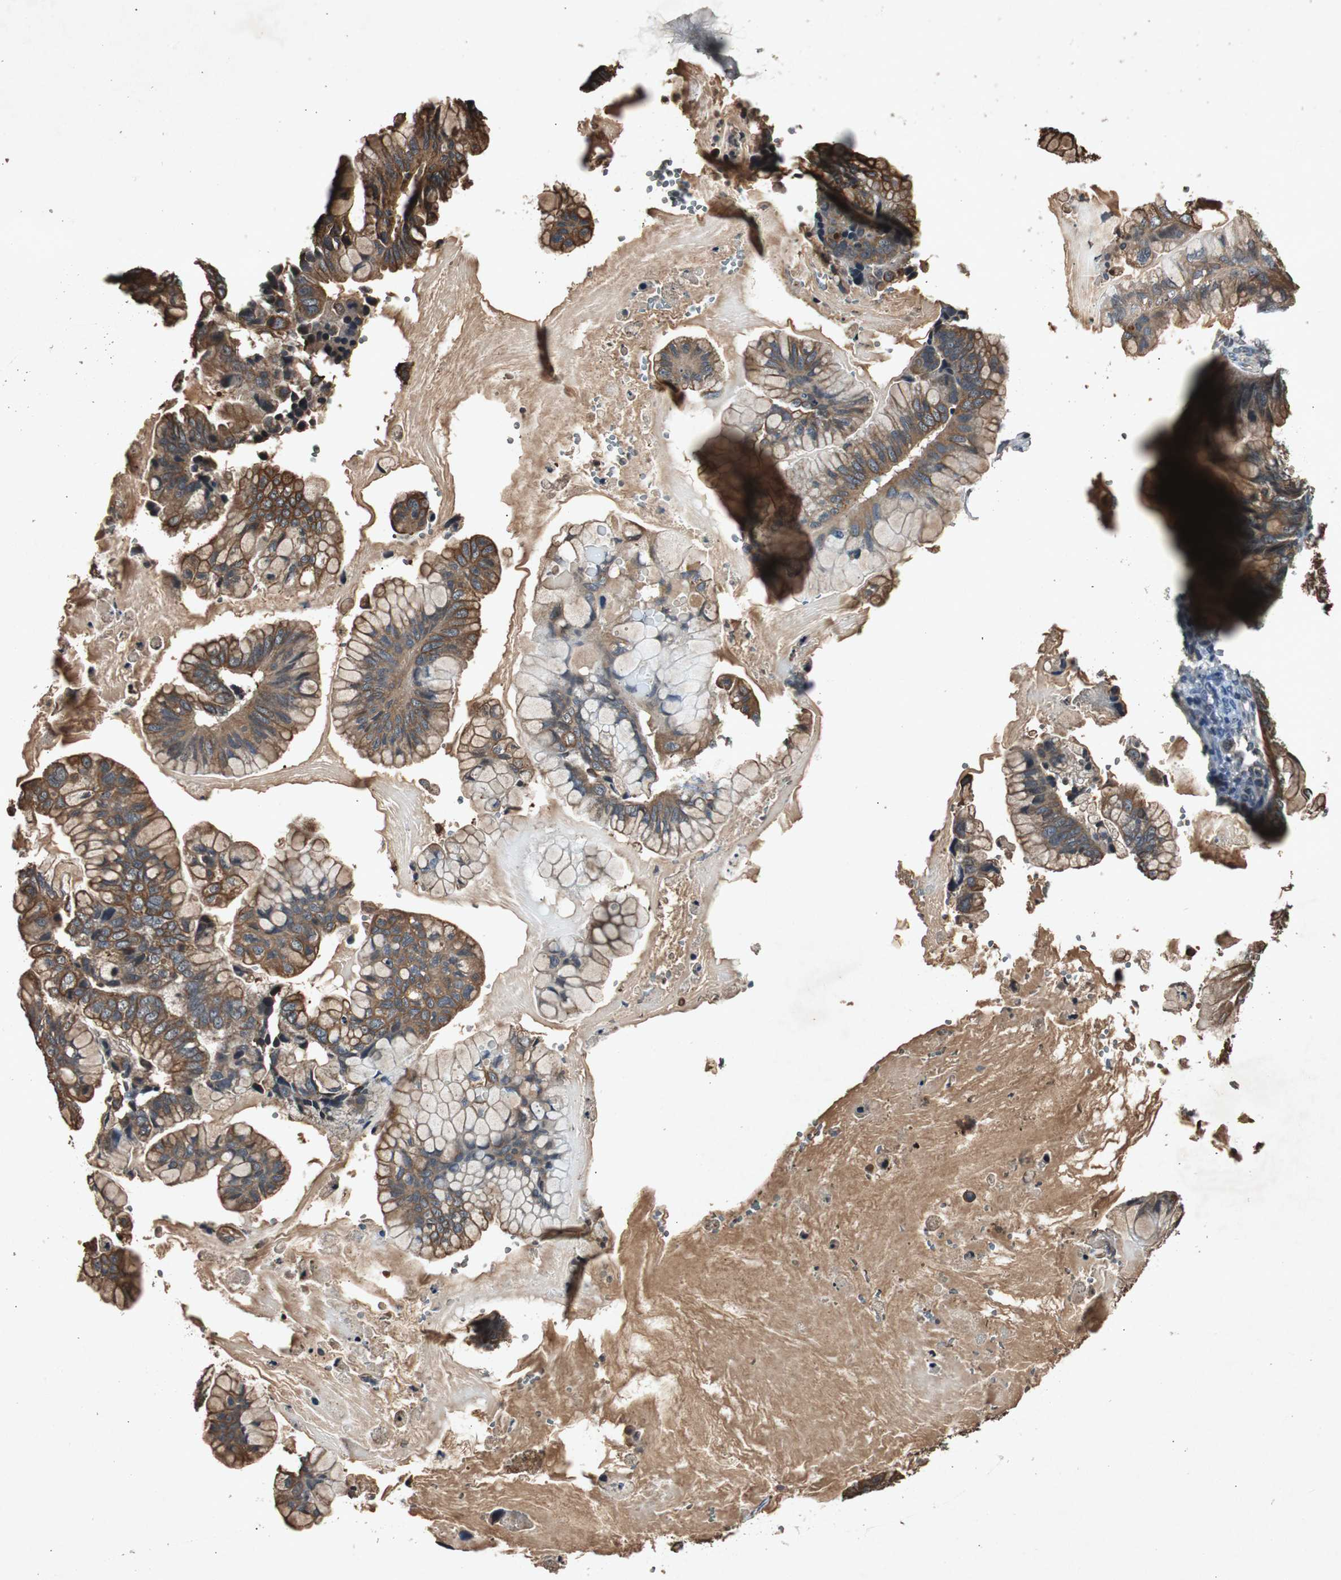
{"staining": {"intensity": "moderate", "quantity": ">75%", "location": "cytoplasmic/membranous"}, "tissue": "ovarian cancer", "cell_type": "Tumor cells", "image_type": "cancer", "snomed": [{"axis": "morphology", "description": "Cystadenocarcinoma, mucinous, NOS"}, {"axis": "topography", "description": "Ovary"}], "caption": "Immunohistochemical staining of mucinous cystadenocarcinoma (ovarian) exhibits medium levels of moderate cytoplasmic/membranous staining in approximately >75% of tumor cells.", "gene": "SLIT2", "patient": {"sex": "female", "age": 36}}